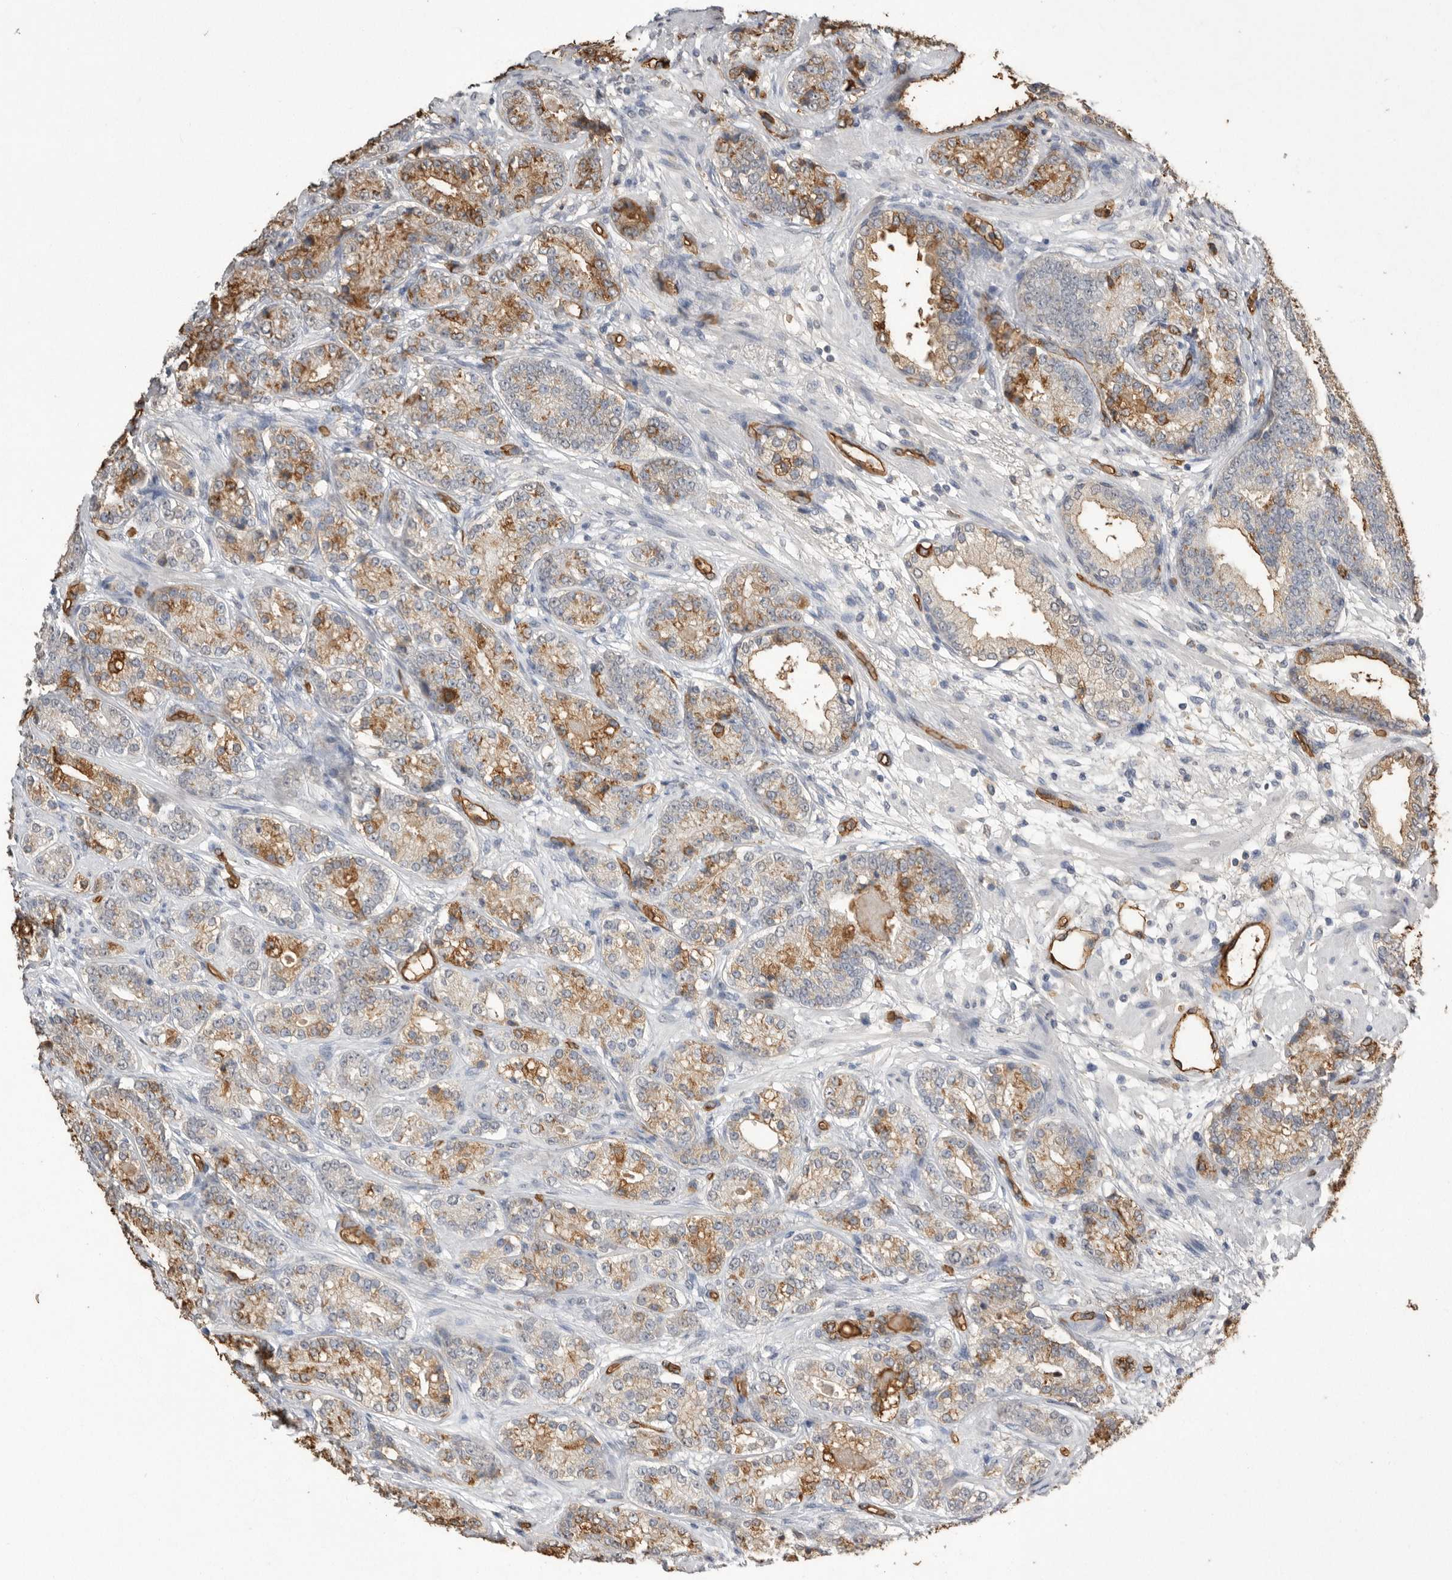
{"staining": {"intensity": "moderate", "quantity": "25%-75%", "location": "cytoplasmic/membranous"}, "tissue": "prostate cancer", "cell_type": "Tumor cells", "image_type": "cancer", "snomed": [{"axis": "morphology", "description": "Adenocarcinoma, High grade"}, {"axis": "topography", "description": "Prostate"}], "caption": "Prostate cancer stained with a brown dye reveals moderate cytoplasmic/membranous positive staining in approximately 25%-75% of tumor cells.", "gene": "IL27", "patient": {"sex": "male", "age": 61}}